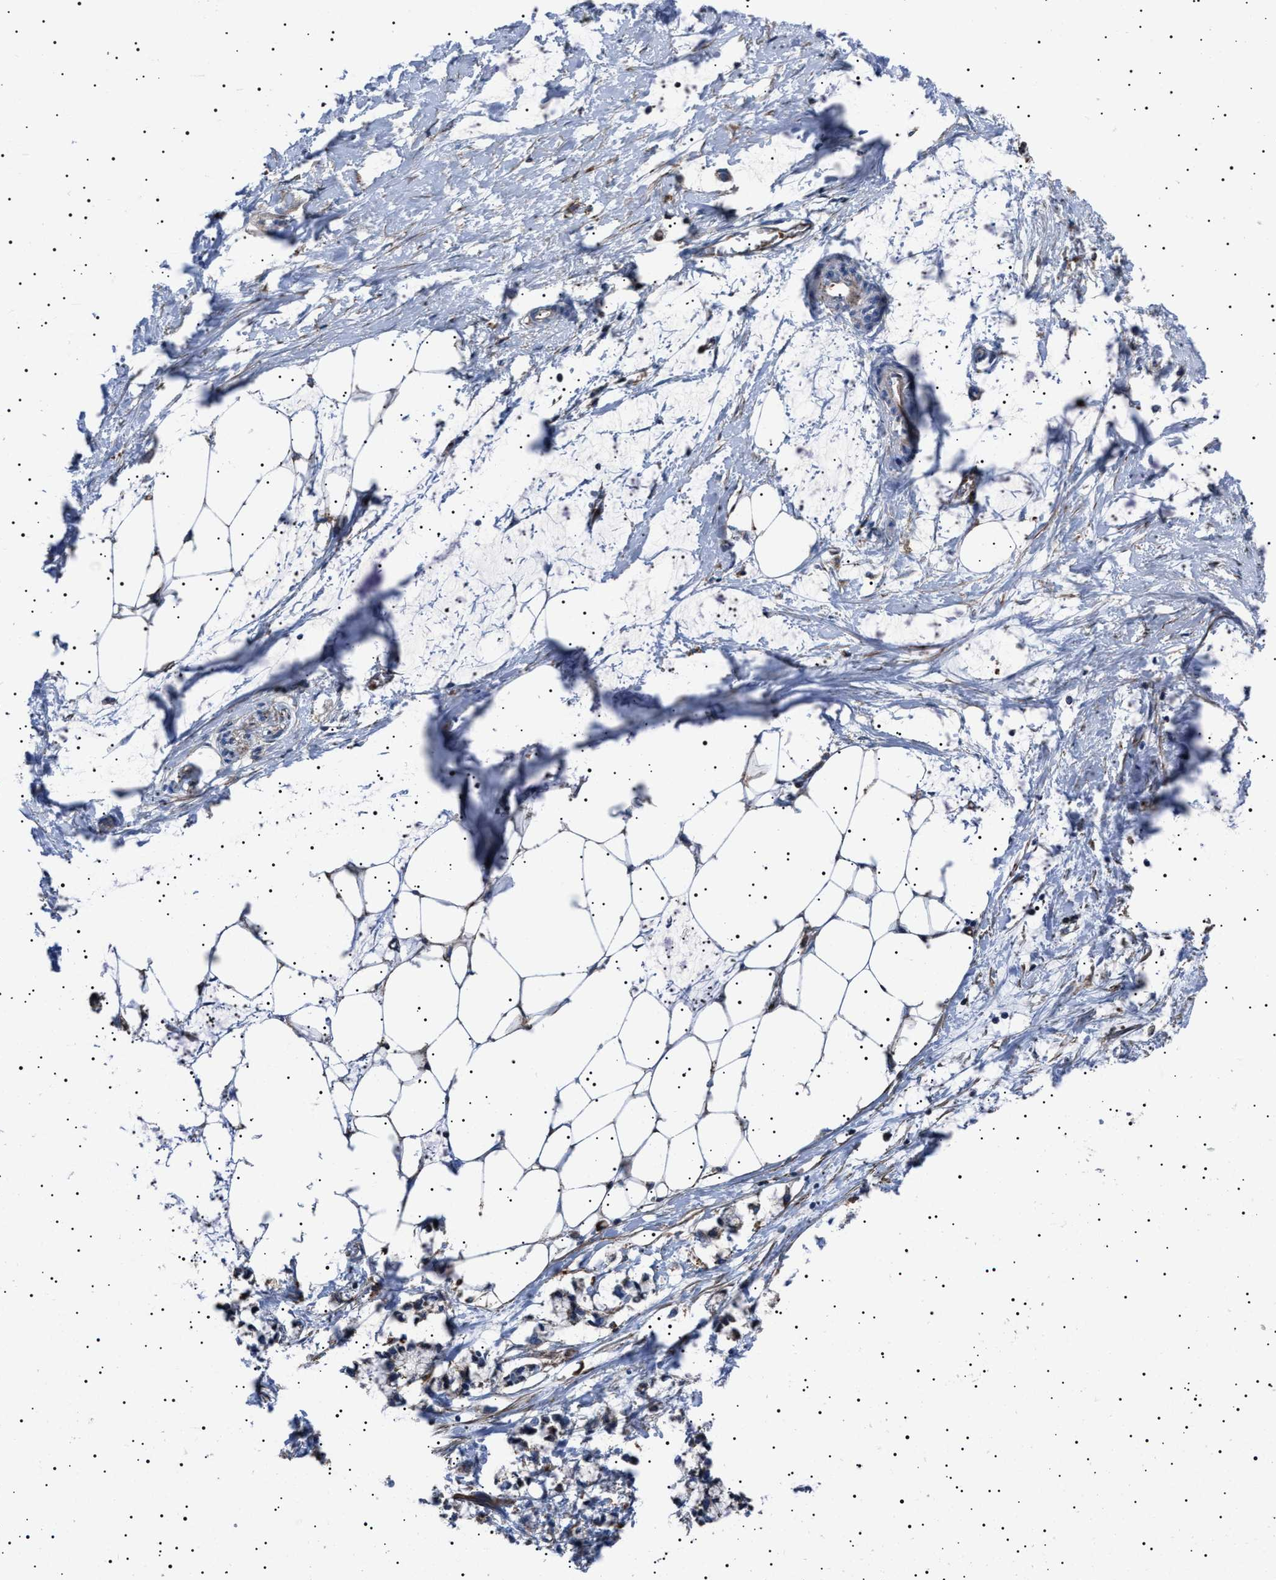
{"staining": {"intensity": "moderate", "quantity": "25%-75%", "location": "cytoplasmic/membranous"}, "tissue": "adipose tissue", "cell_type": "Adipocytes", "image_type": "normal", "snomed": [{"axis": "morphology", "description": "Normal tissue, NOS"}, {"axis": "morphology", "description": "Adenocarcinoma, NOS"}, {"axis": "topography", "description": "Colon"}, {"axis": "topography", "description": "Peripheral nerve tissue"}], "caption": "About 25%-75% of adipocytes in unremarkable adipose tissue show moderate cytoplasmic/membranous protein staining as visualized by brown immunohistochemical staining.", "gene": "NEU1", "patient": {"sex": "male", "age": 14}}